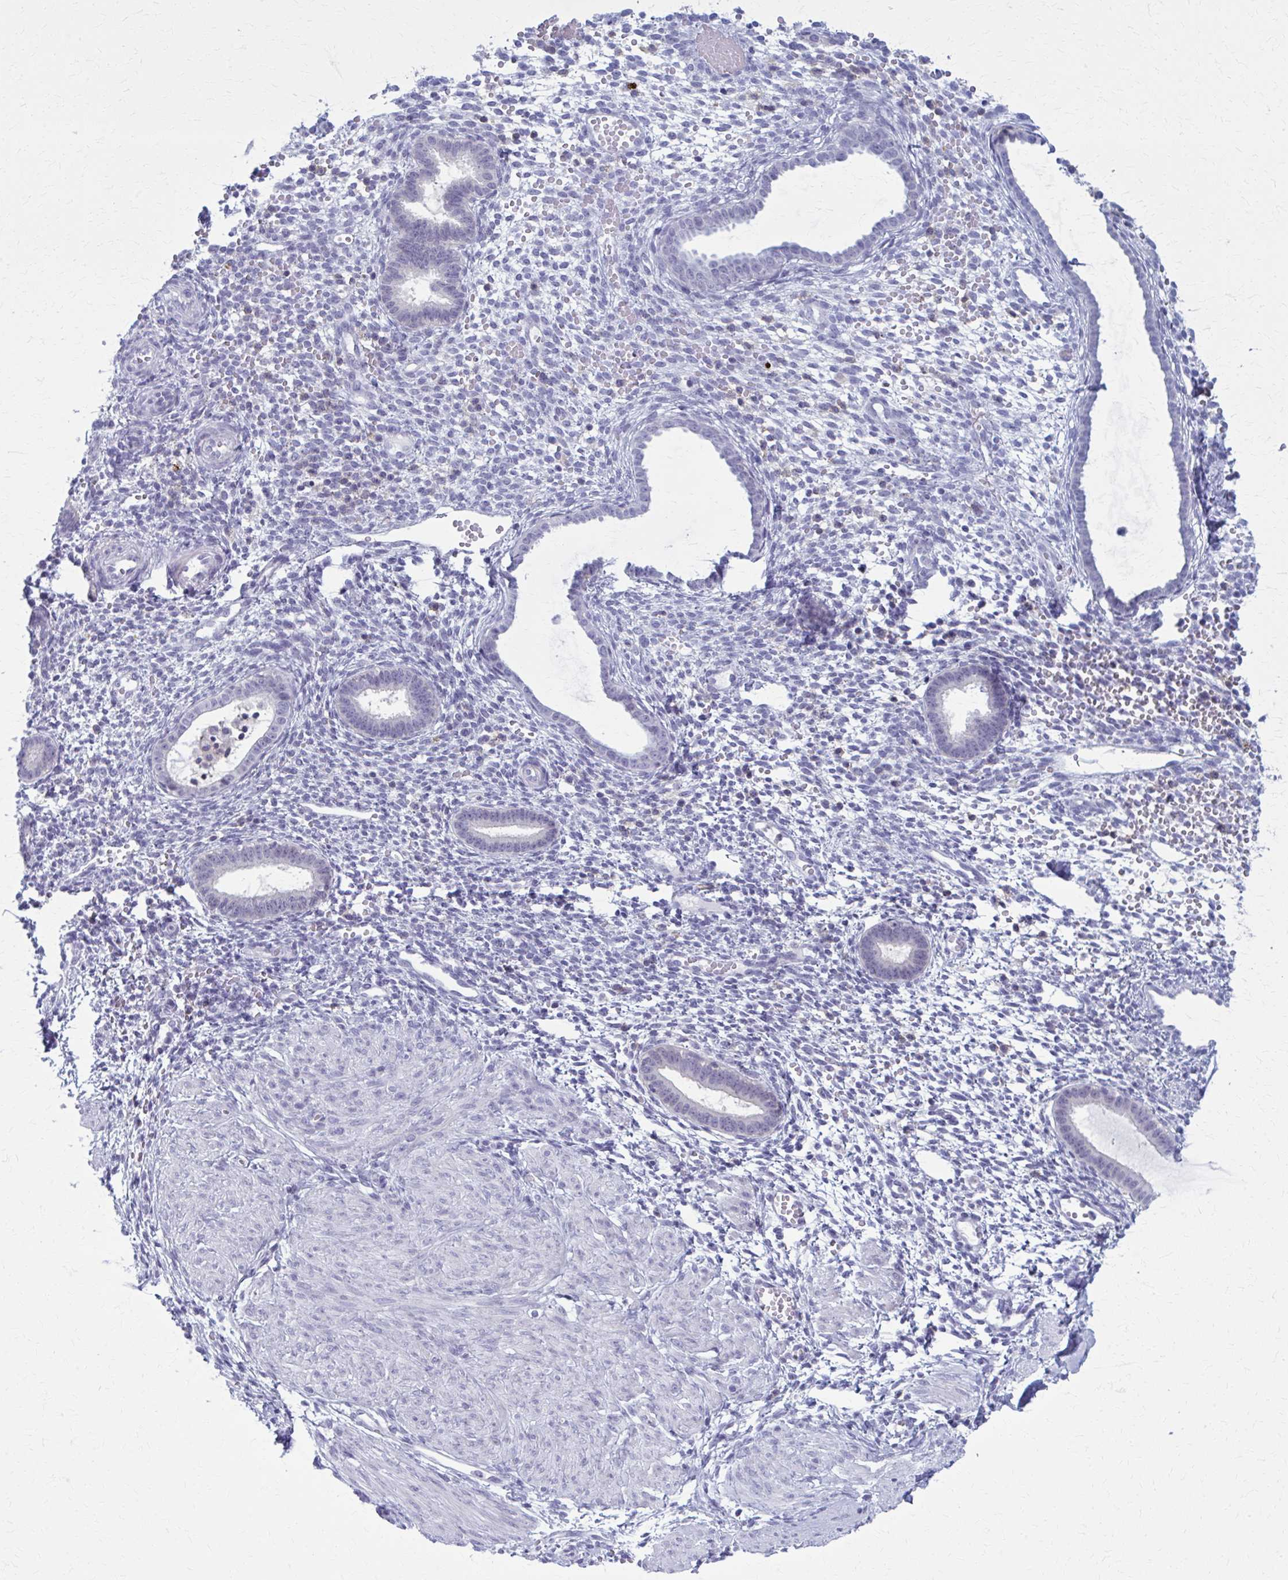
{"staining": {"intensity": "negative", "quantity": "none", "location": "none"}, "tissue": "endometrium", "cell_type": "Cells in endometrial stroma", "image_type": "normal", "snomed": [{"axis": "morphology", "description": "Normal tissue, NOS"}, {"axis": "topography", "description": "Endometrium"}], "caption": "The immunohistochemistry (IHC) image has no significant staining in cells in endometrial stroma of endometrium.", "gene": "CD38", "patient": {"sex": "female", "age": 36}}